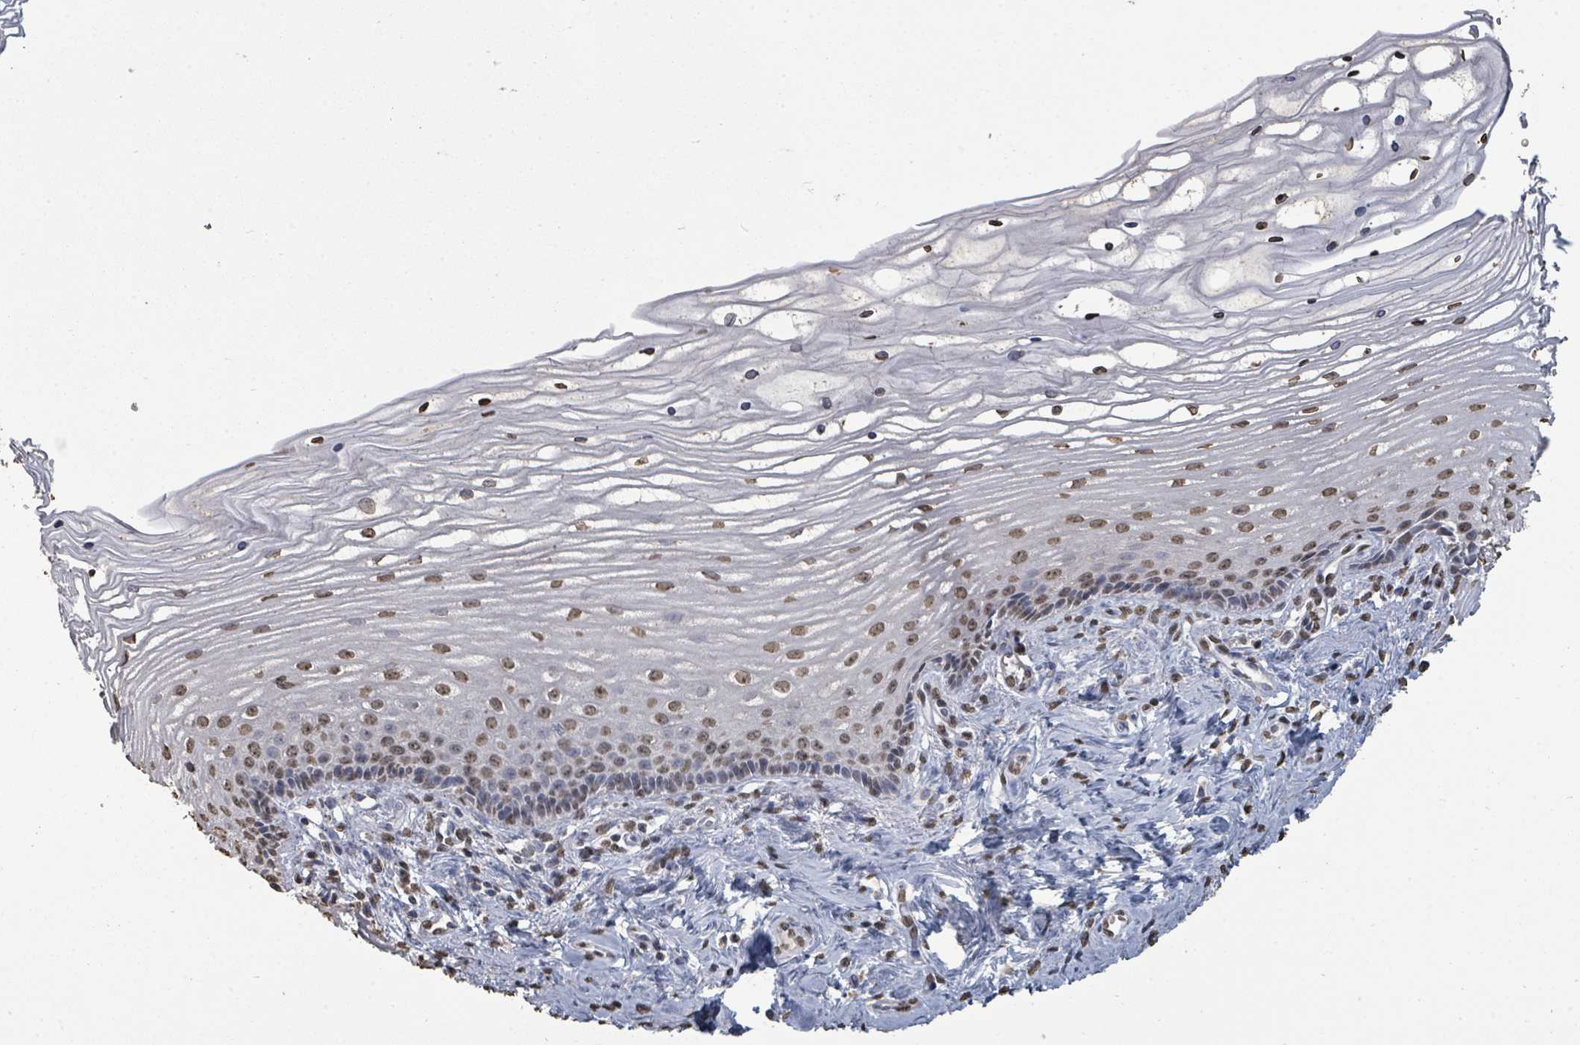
{"staining": {"intensity": "negative", "quantity": "none", "location": "none"}, "tissue": "cervix", "cell_type": "Glandular cells", "image_type": "normal", "snomed": [{"axis": "morphology", "description": "Normal tissue, NOS"}, {"axis": "topography", "description": "Cervix"}], "caption": "Immunohistochemistry of normal human cervix demonstrates no staining in glandular cells. Brightfield microscopy of IHC stained with DAB (3,3'-diaminobenzidine) (brown) and hematoxylin (blue), captured at high magnification.", "gene": "MRPS12", "patient": {"sex": "female", "age": 47}}